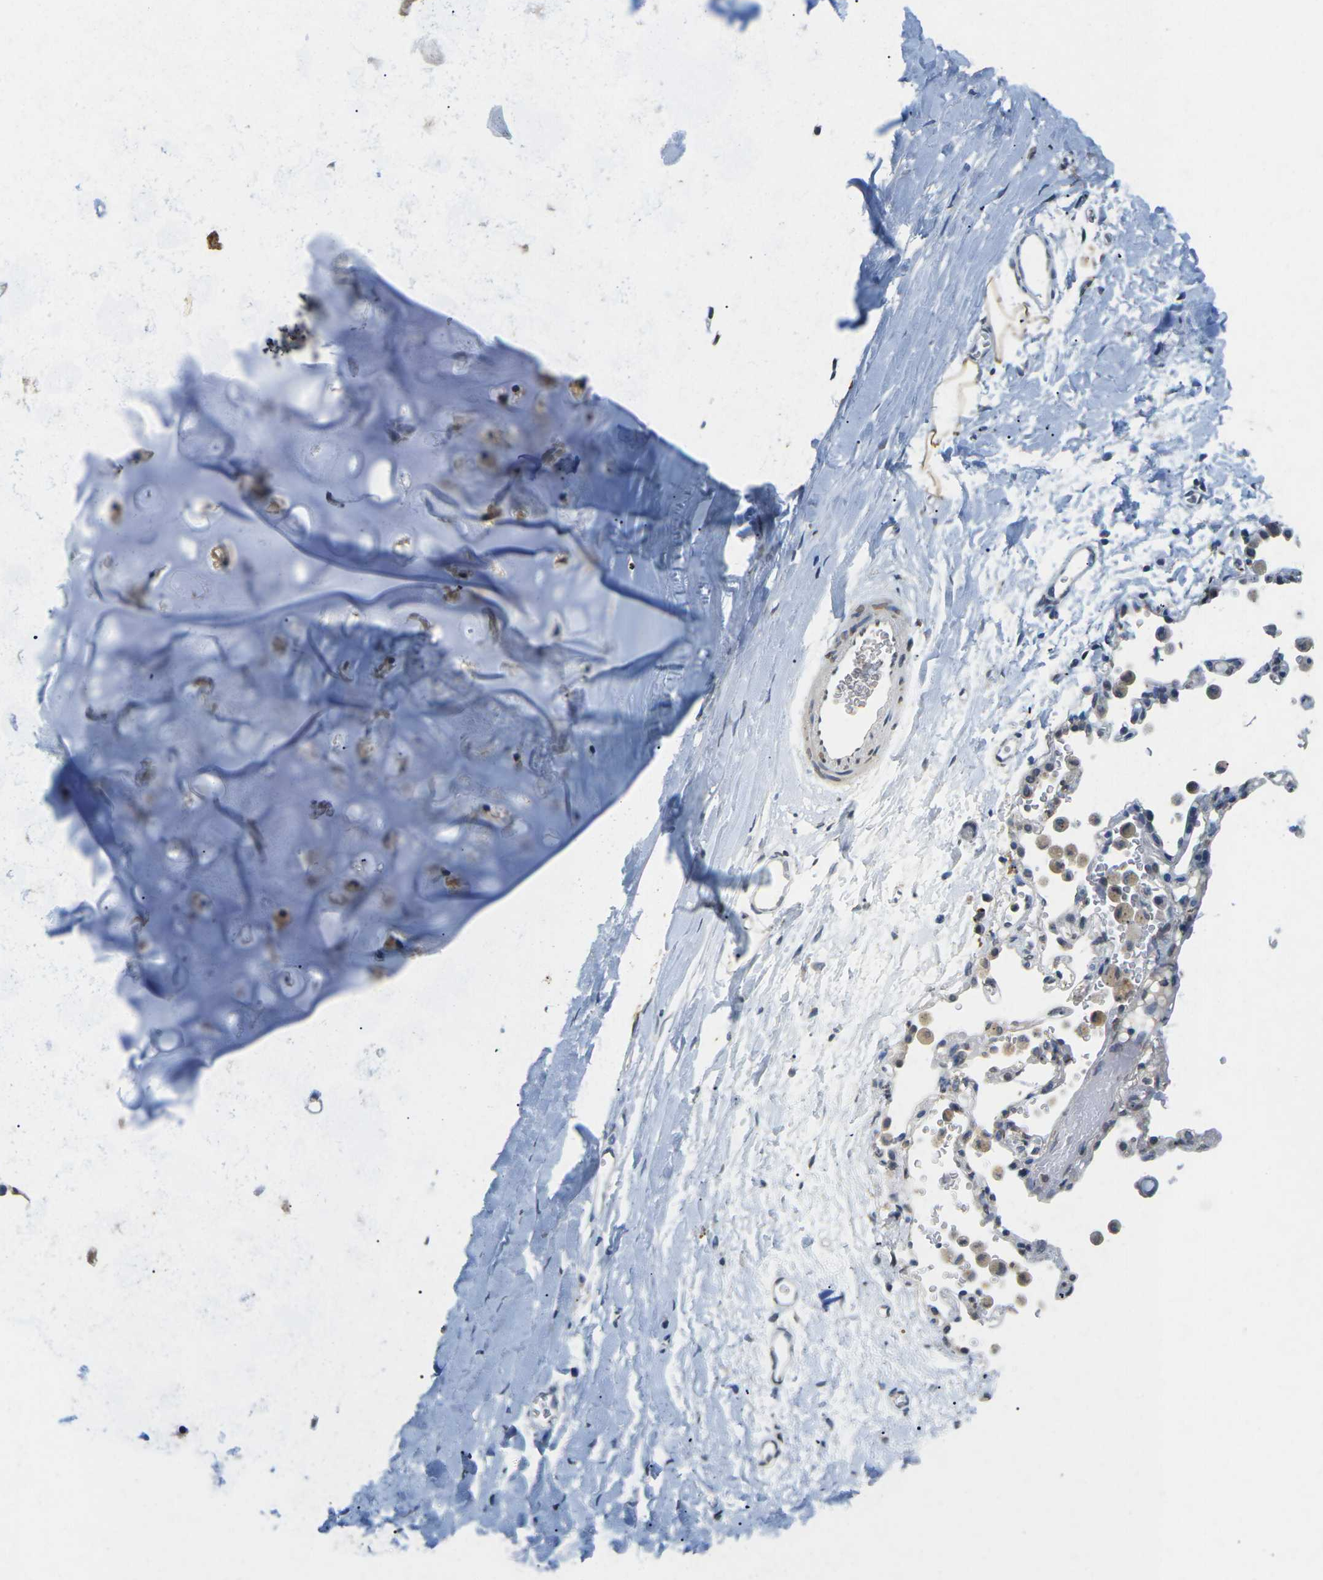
{"staining": {"intensity": "weak", "quantity": ">75%", "location": "nuclear"}, "tissue": "adipose tissue", "cell_type": "Adipocytes", "image_type": "normal", "snomed": [{"axis": "morphology", "description": "Normal tissue, NOS"}, {"axis": "topography", "description": "Cartilage tissue"}, {"axis": "topography", "description": "Bronchus"}], "caption": "This photomicrograph shows normal adipose tissue stained with IHC to label a protein in brown. The nuclear of adipocytes show weak positivity for the protein. Nuclei are counter-stained blue.", "gene": "SCNN1B", "patient": {"sex": "female", "age": 53}}